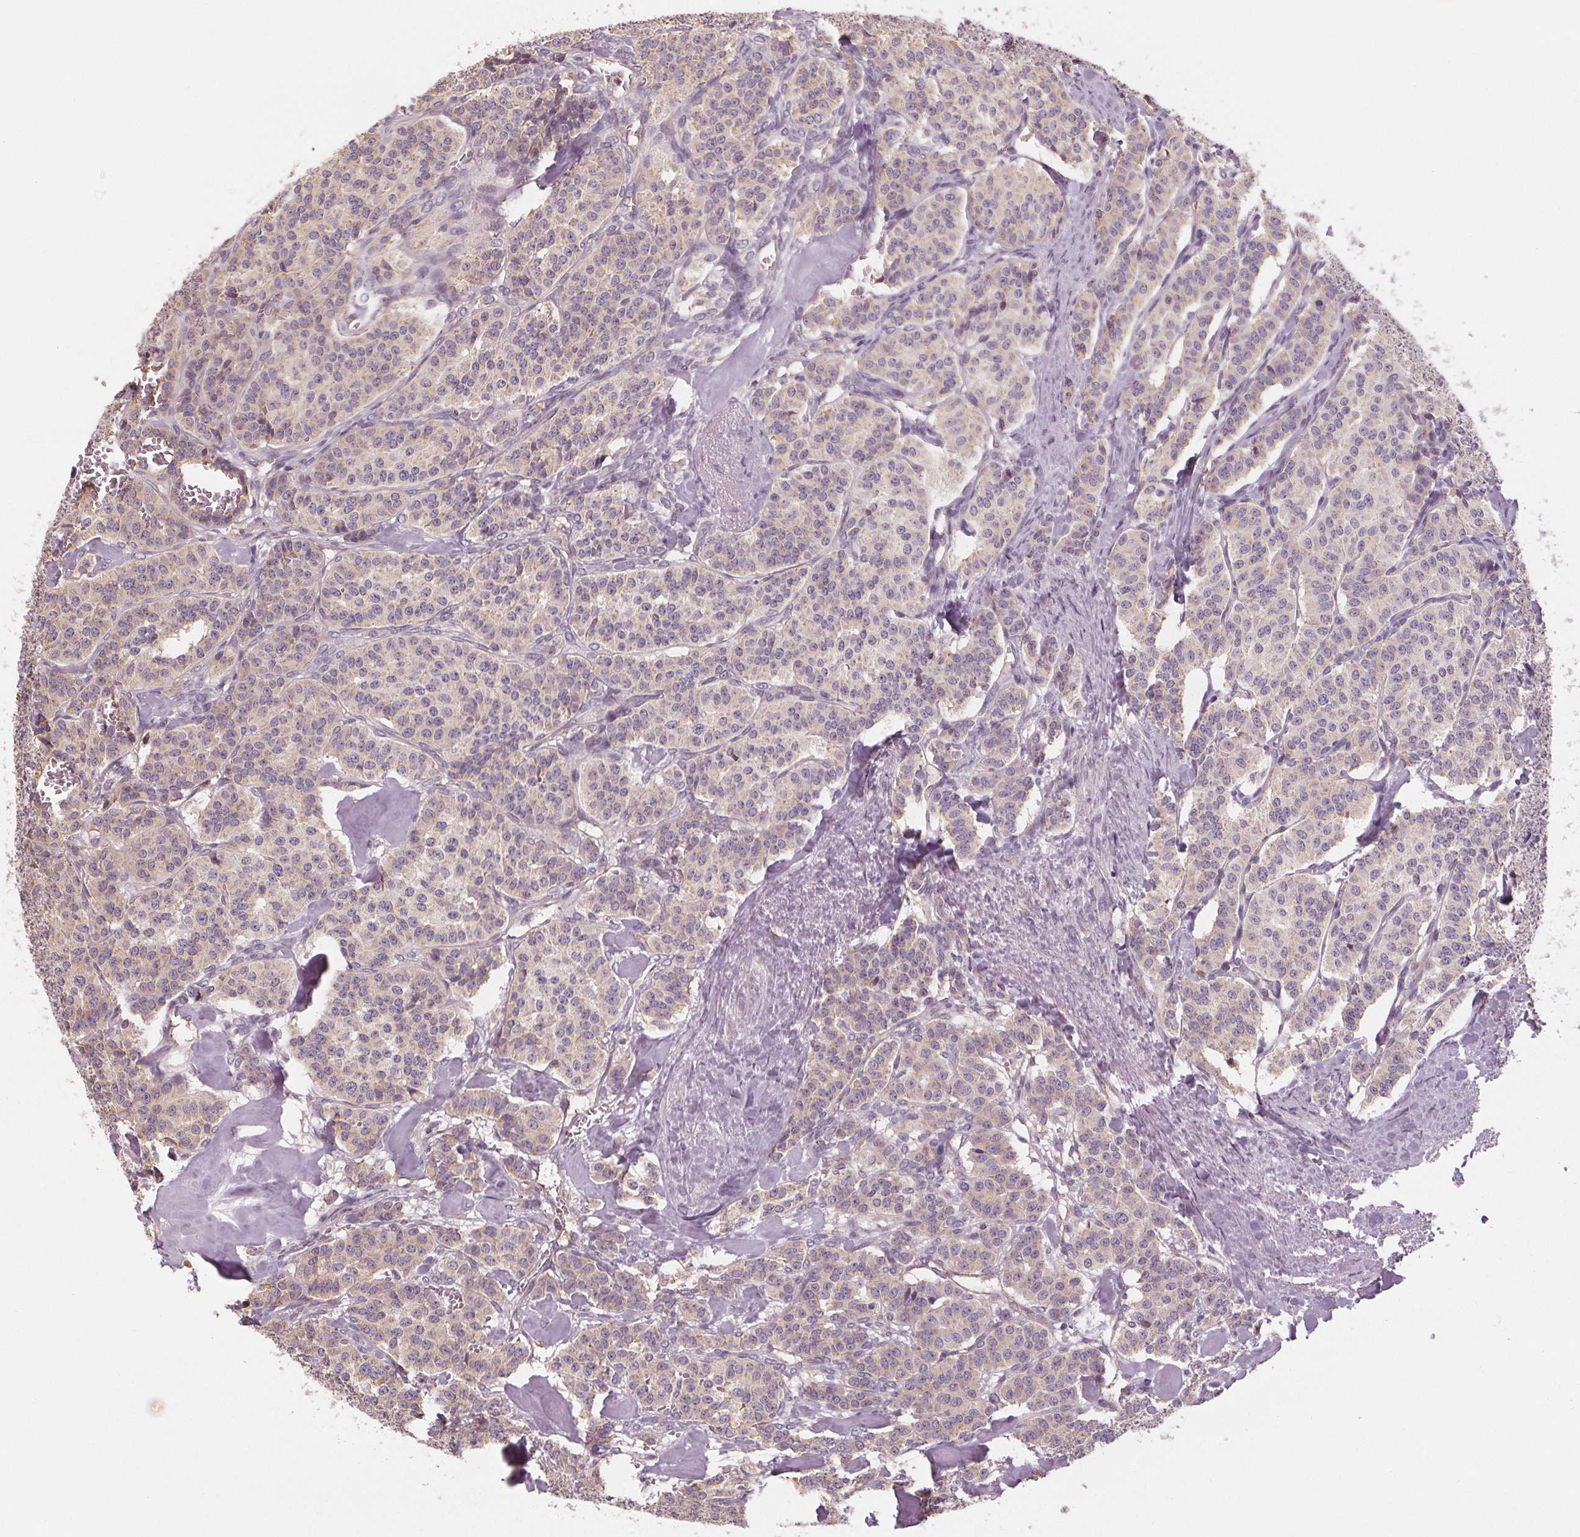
{"staining": {"intensity": "weak", "quantity": "<25%", "location": "cytoplasmic/membranous"}, "tissue": "carcinoid", "cell_type": "Tumor cells", "image_type": "cancer", "snomed": [{"axis": "morphology", "description": "Normal tissue, NOS"}, {"axis": "morphology", "description": "Carcinoid, malignant, NOS"}, {"axis": "topography", "description": "Lung"}], "caption": "Immunohistochemical staining of malignant carcinoid exhibits no significant expression in tumor cells. (Brightfield microscopy of DAB immunohistochemistry (IHC) at high magnification).", "gene": "TMEM80", "patient": {"sex": "female", "age": 46}}